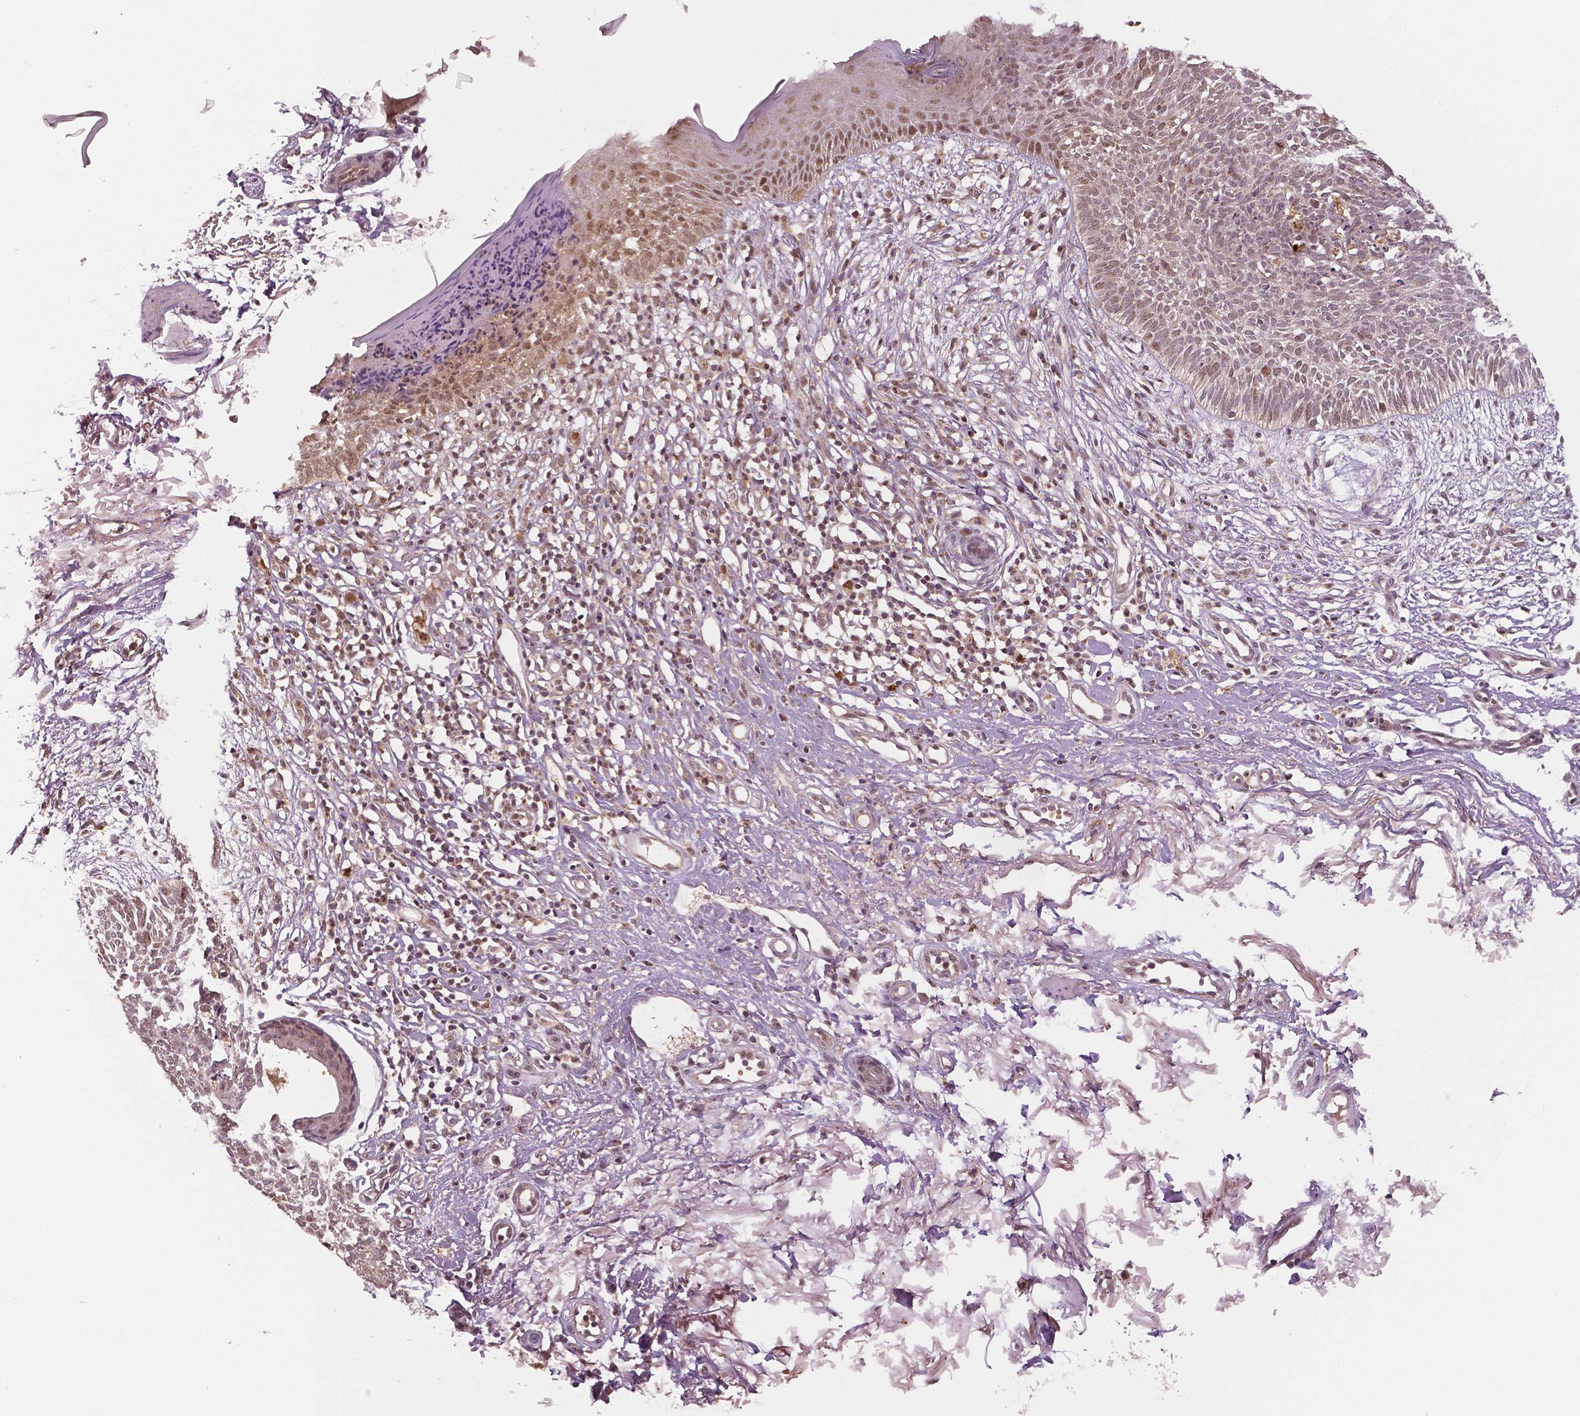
{"staining": {"intensity": "weak", "quantity": "25%-75%", "location": "nuclear"}, "tissue": "skin cancer", "cell_type": "Tumor cells", "image_type": "cancer", "snomed": [{"axis": "morphology", "description": "Basal cell carcinoma"}, {"axis": "topography", "description": "Skin"}], "caption": "Immunohistochemical staining of skin cancer (basal cell carcinoma) displays low levels of weak nuclear positivity in about 25%-75% of tumor cells.", "gene": "MKI67", "patient": {"sex": "female", "age": 84}}